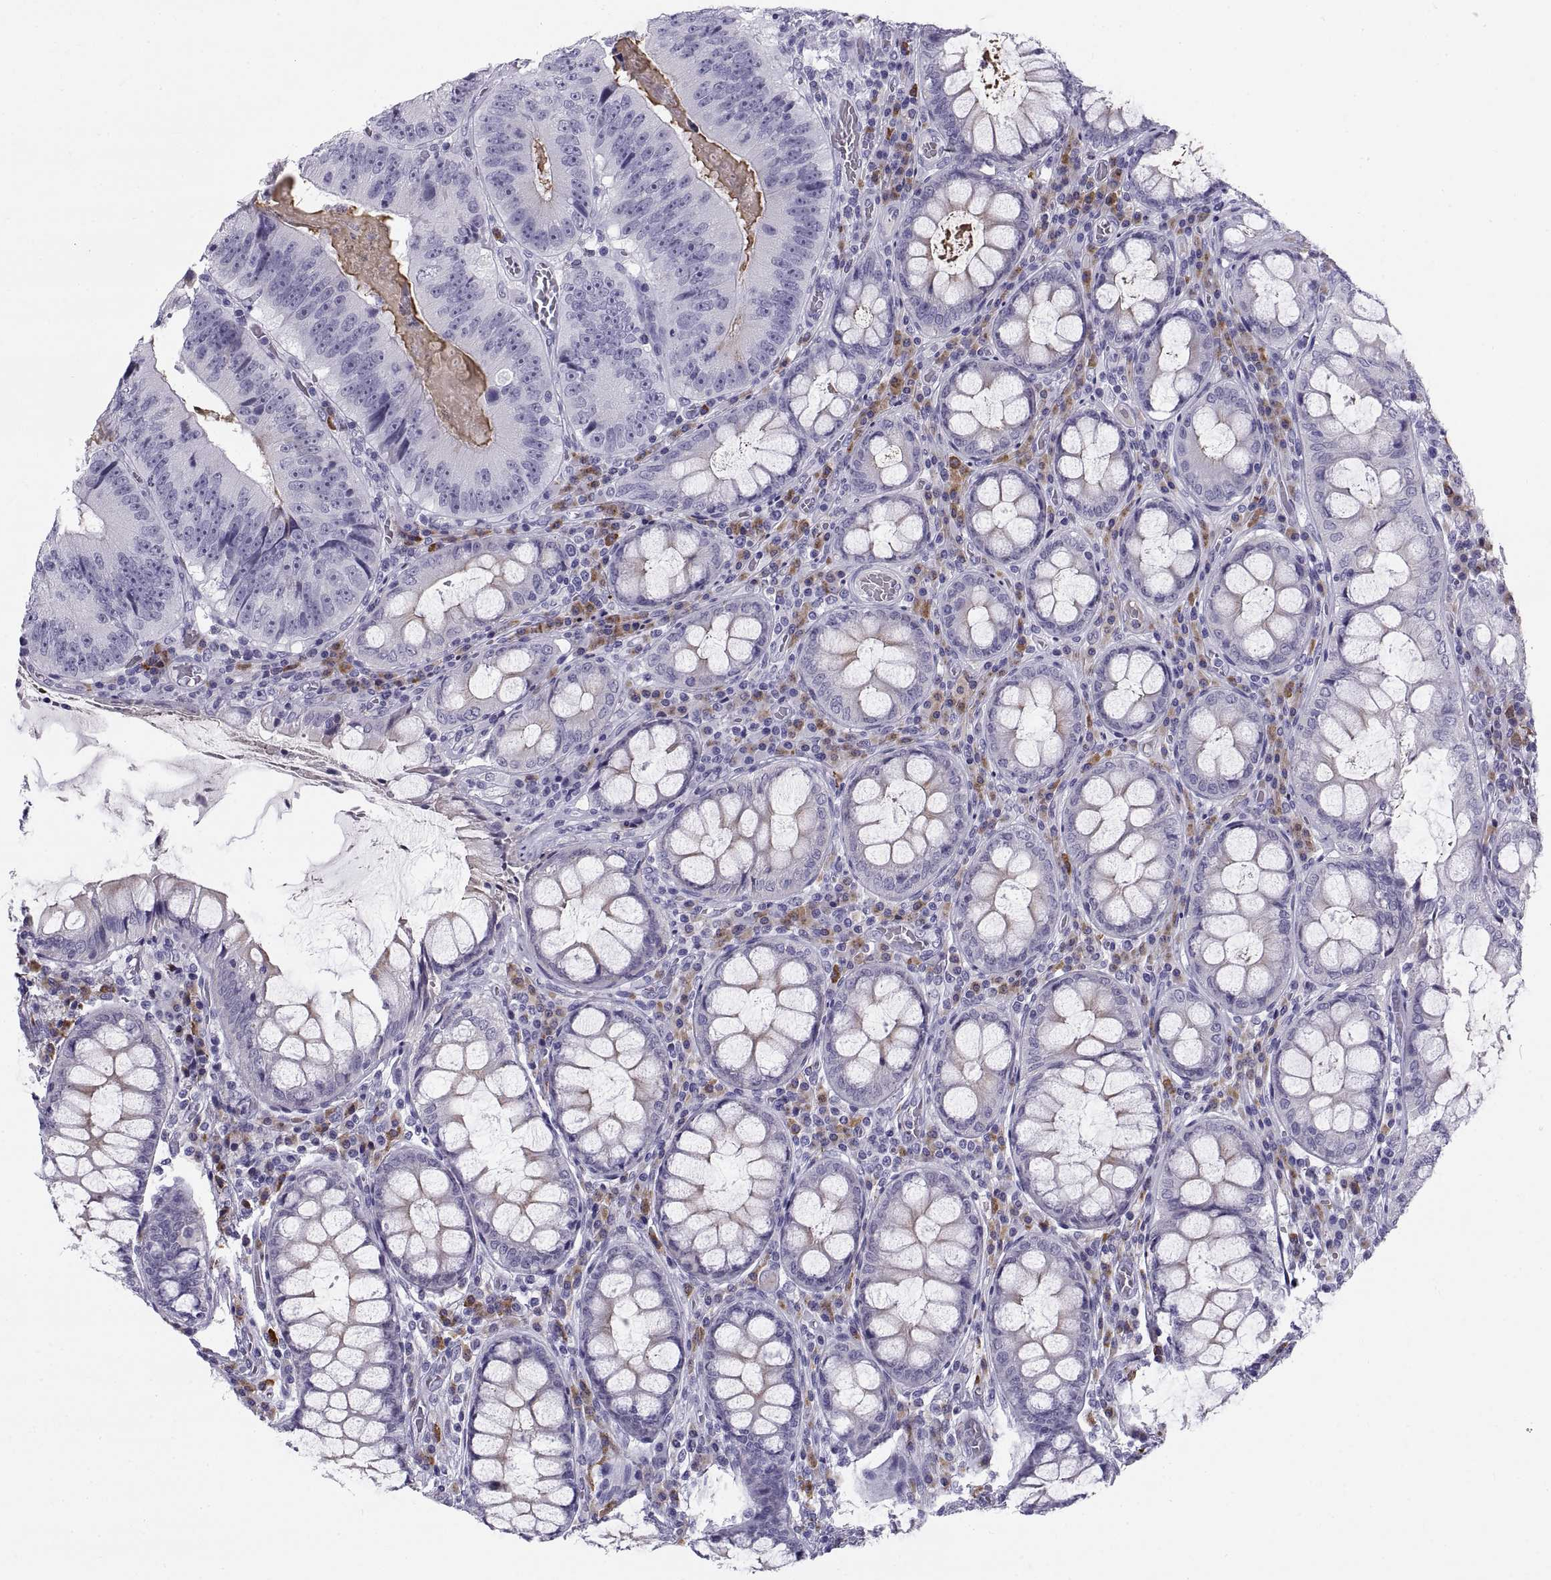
{"staining": {"intensity": "negative", "quantity": "none", "location": "none"}, "tissue": "colorectal cancer", "cell_type": "Tumor cells", "image_type": "cancer", "snomed": [{"axis": "morphology", "description": "Adenocarcinoma, NOS"}, {"axis": "topography", "description": "Colon"}], "caption": "Colorectal adenocarcinoma stained for a protein using immunohistochemistry (IHC) demonstrates no positivity tumor cells.", "gene": "CT47A10", "patient": {"sex": "female", "age": 86}}